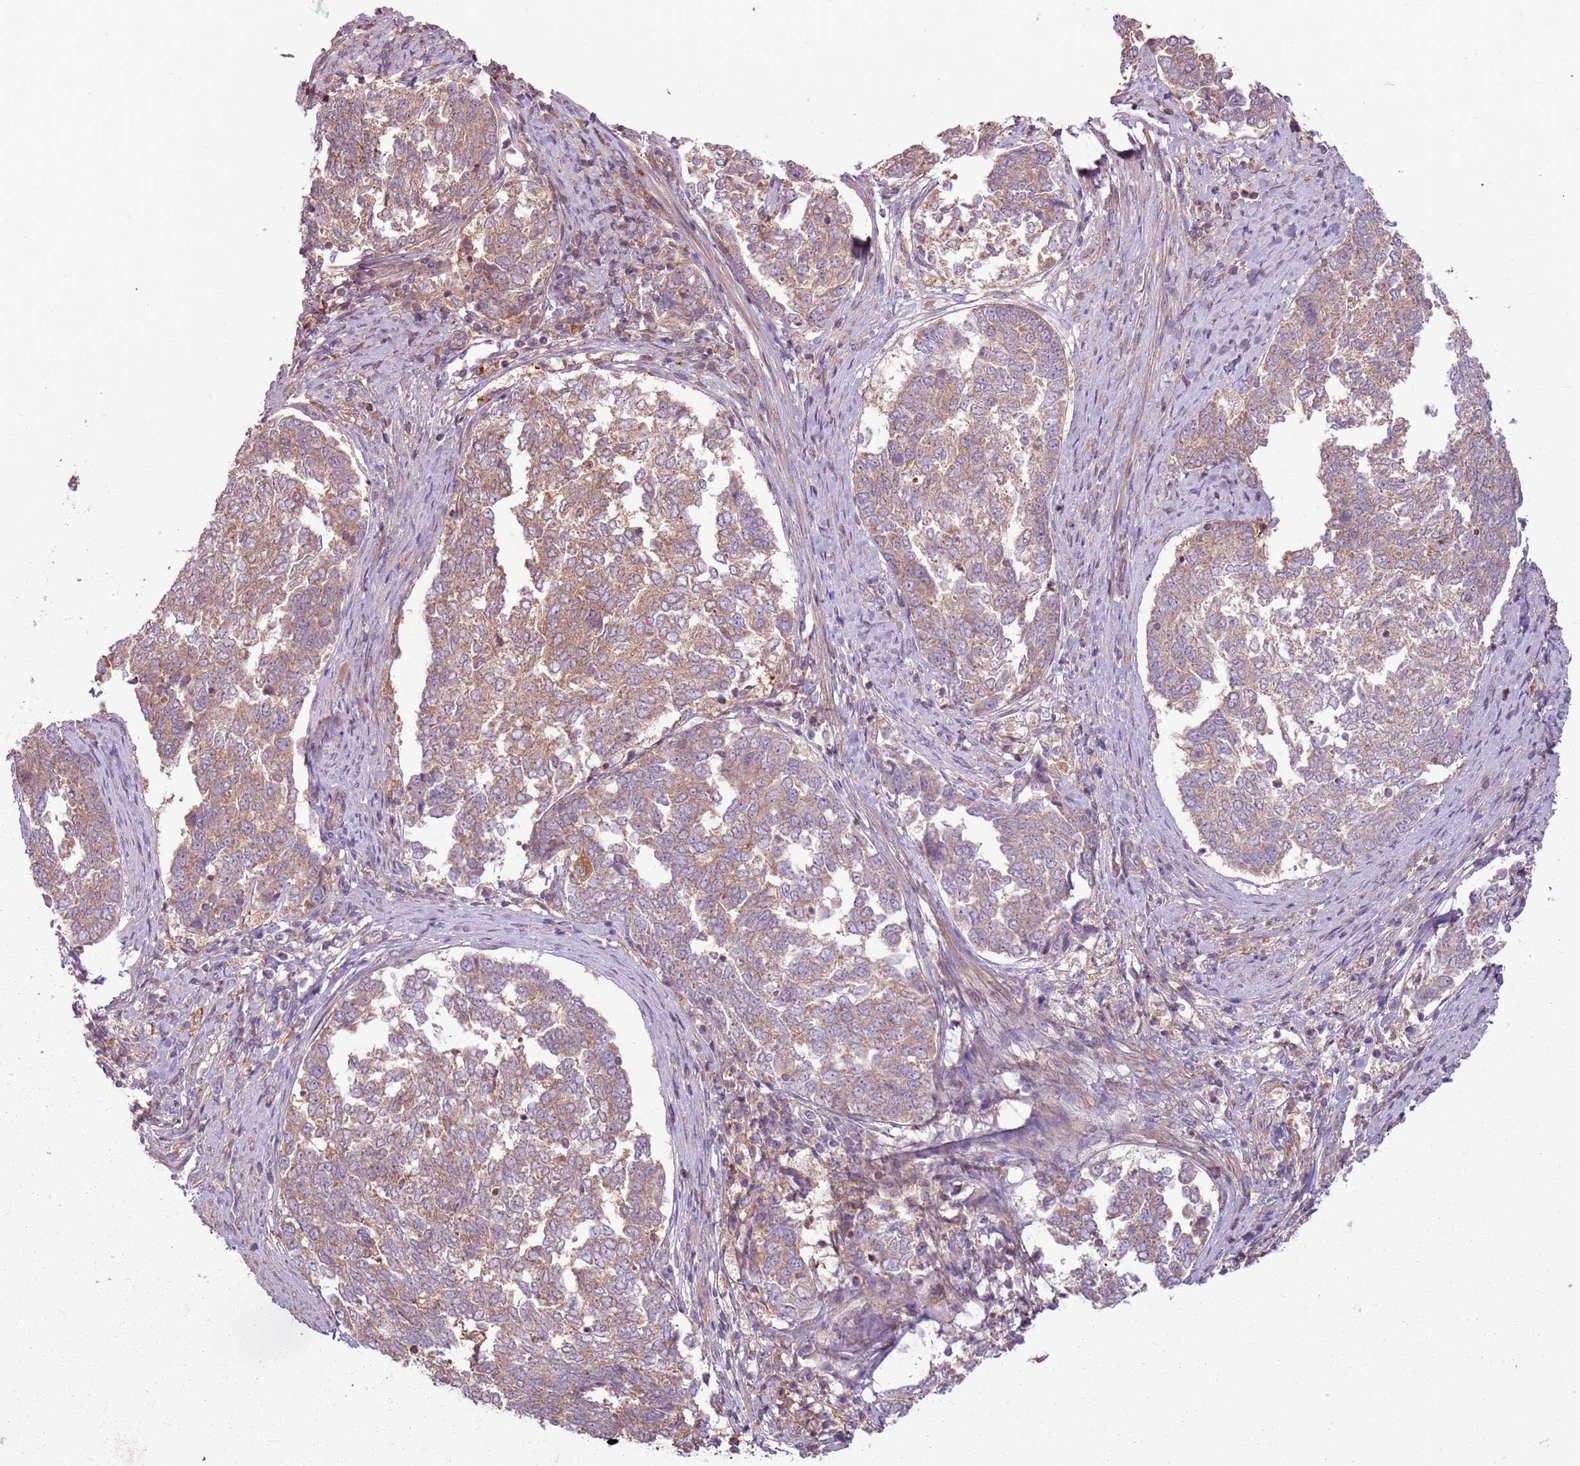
{"staining": {"intensity": "weak", "quantity": ">75%", "location": "cytoplasmic/membranous"}, "tissue": "endometrial cancer", "cell_type": "Tumor cells", "image_type": "cancer", "snomed": [{"axis": "morphology", "description": "Adenocarcinoma, NOS"}, {"axis": "topography", "description": "Endometrium"}], "caption": "The photomicrograph demonstrates staining of endometrial cancer, revealing weak cytoplasmic/membranous protein positivity (brown color) within tumor cells.", "gene": "RPL21", "patient": {"sex": "female", "age": 80}}